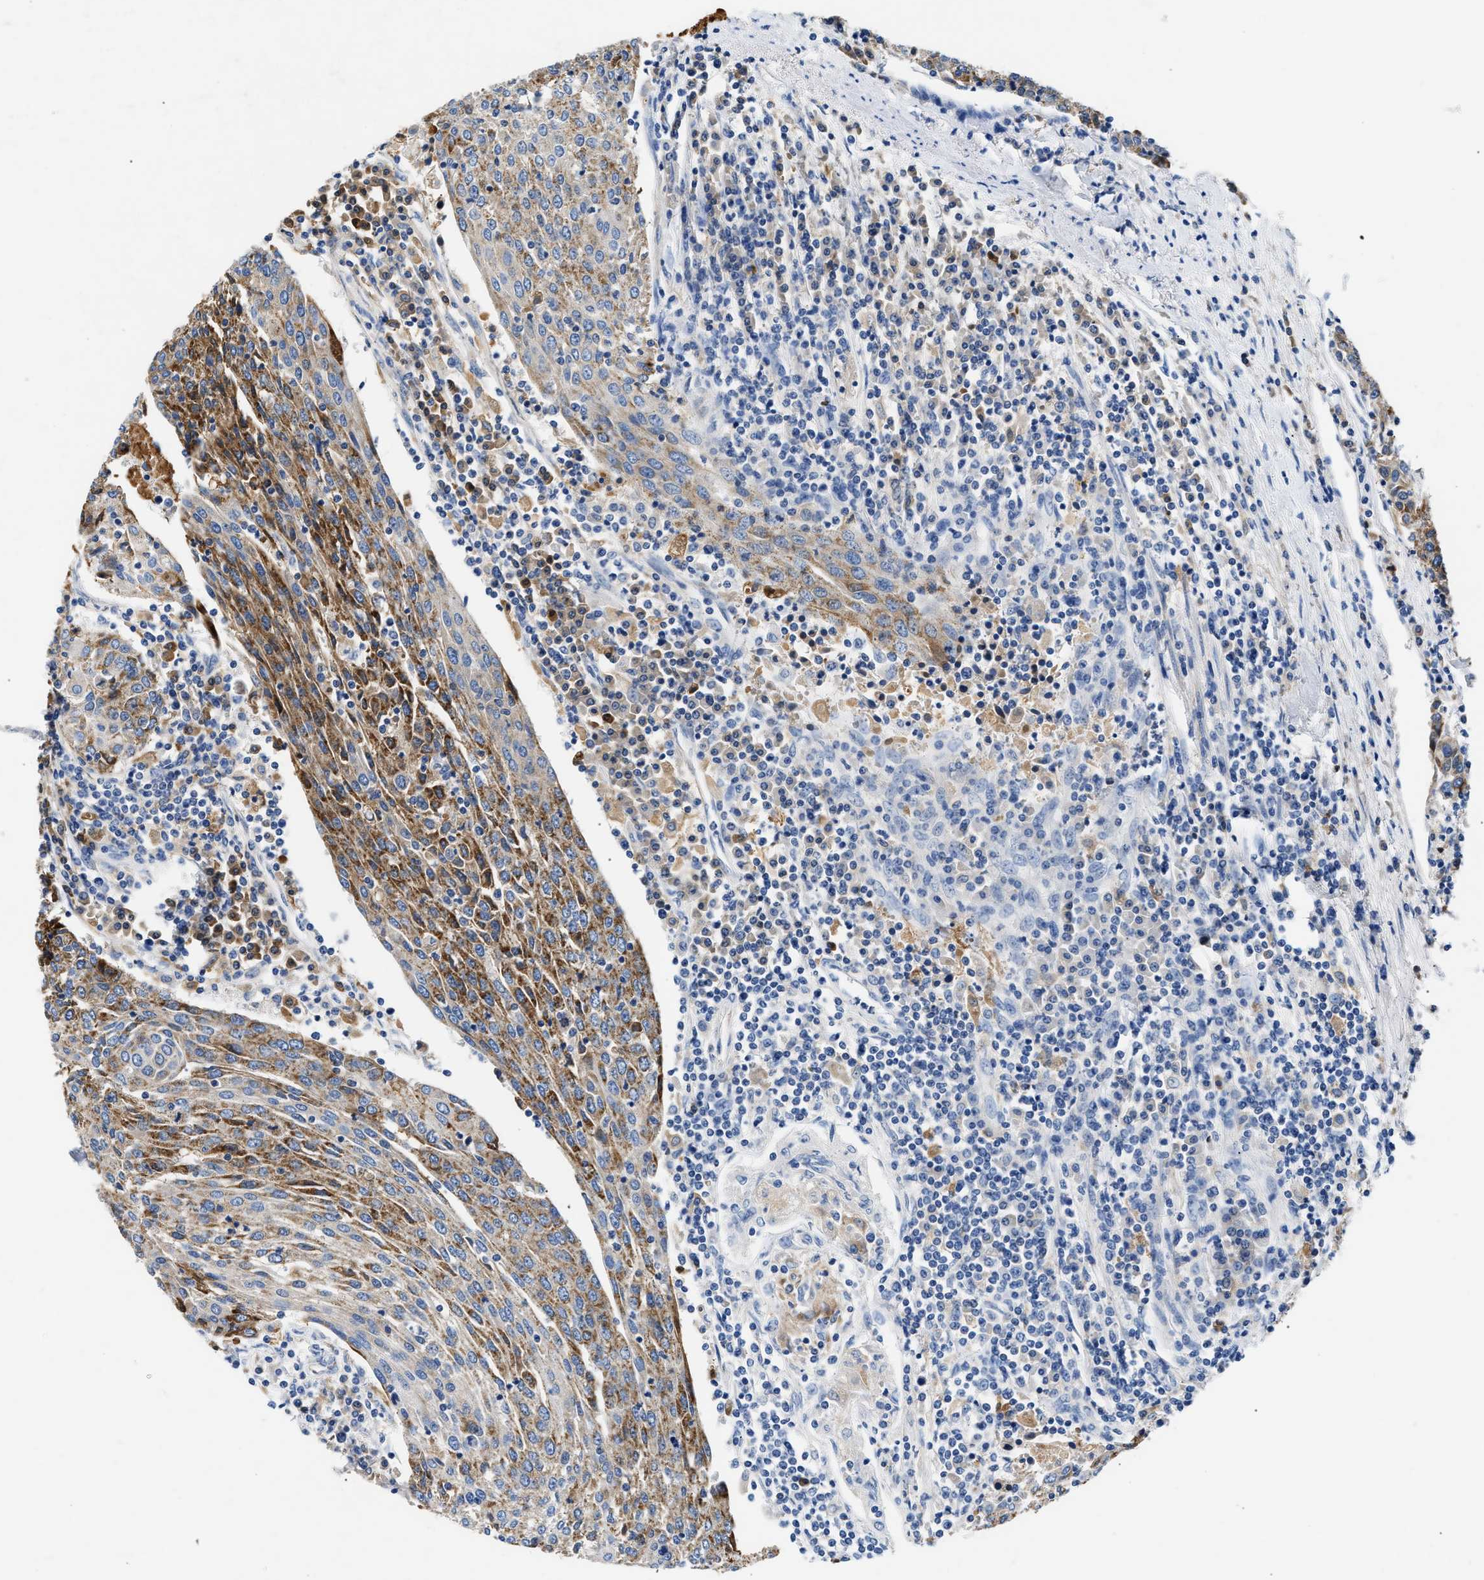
{"staining": {"intensity": "moderate", "quantity": "25%-75%", "location": "cytoplasmic/membranous"}, "tissue": "urothelial cancer", "cell_type": "Tumor cells", "image_type": "cancer", "snomed": [{"axis": "morphology", "description": "Urothelial carcinoma, High grade"}, {"axis": "topography", "description": "Urinary bladder"}], "caption": "High-power microscopy captured an immunohistochemistry (IHC) micrograph of urothelial cancer, revealing moderate cytoplasmic/membranous expression in approximately 25%-75% of tumor cells.", "gene": "TUT7", "patient": {"sex": "female", "age": 85}}